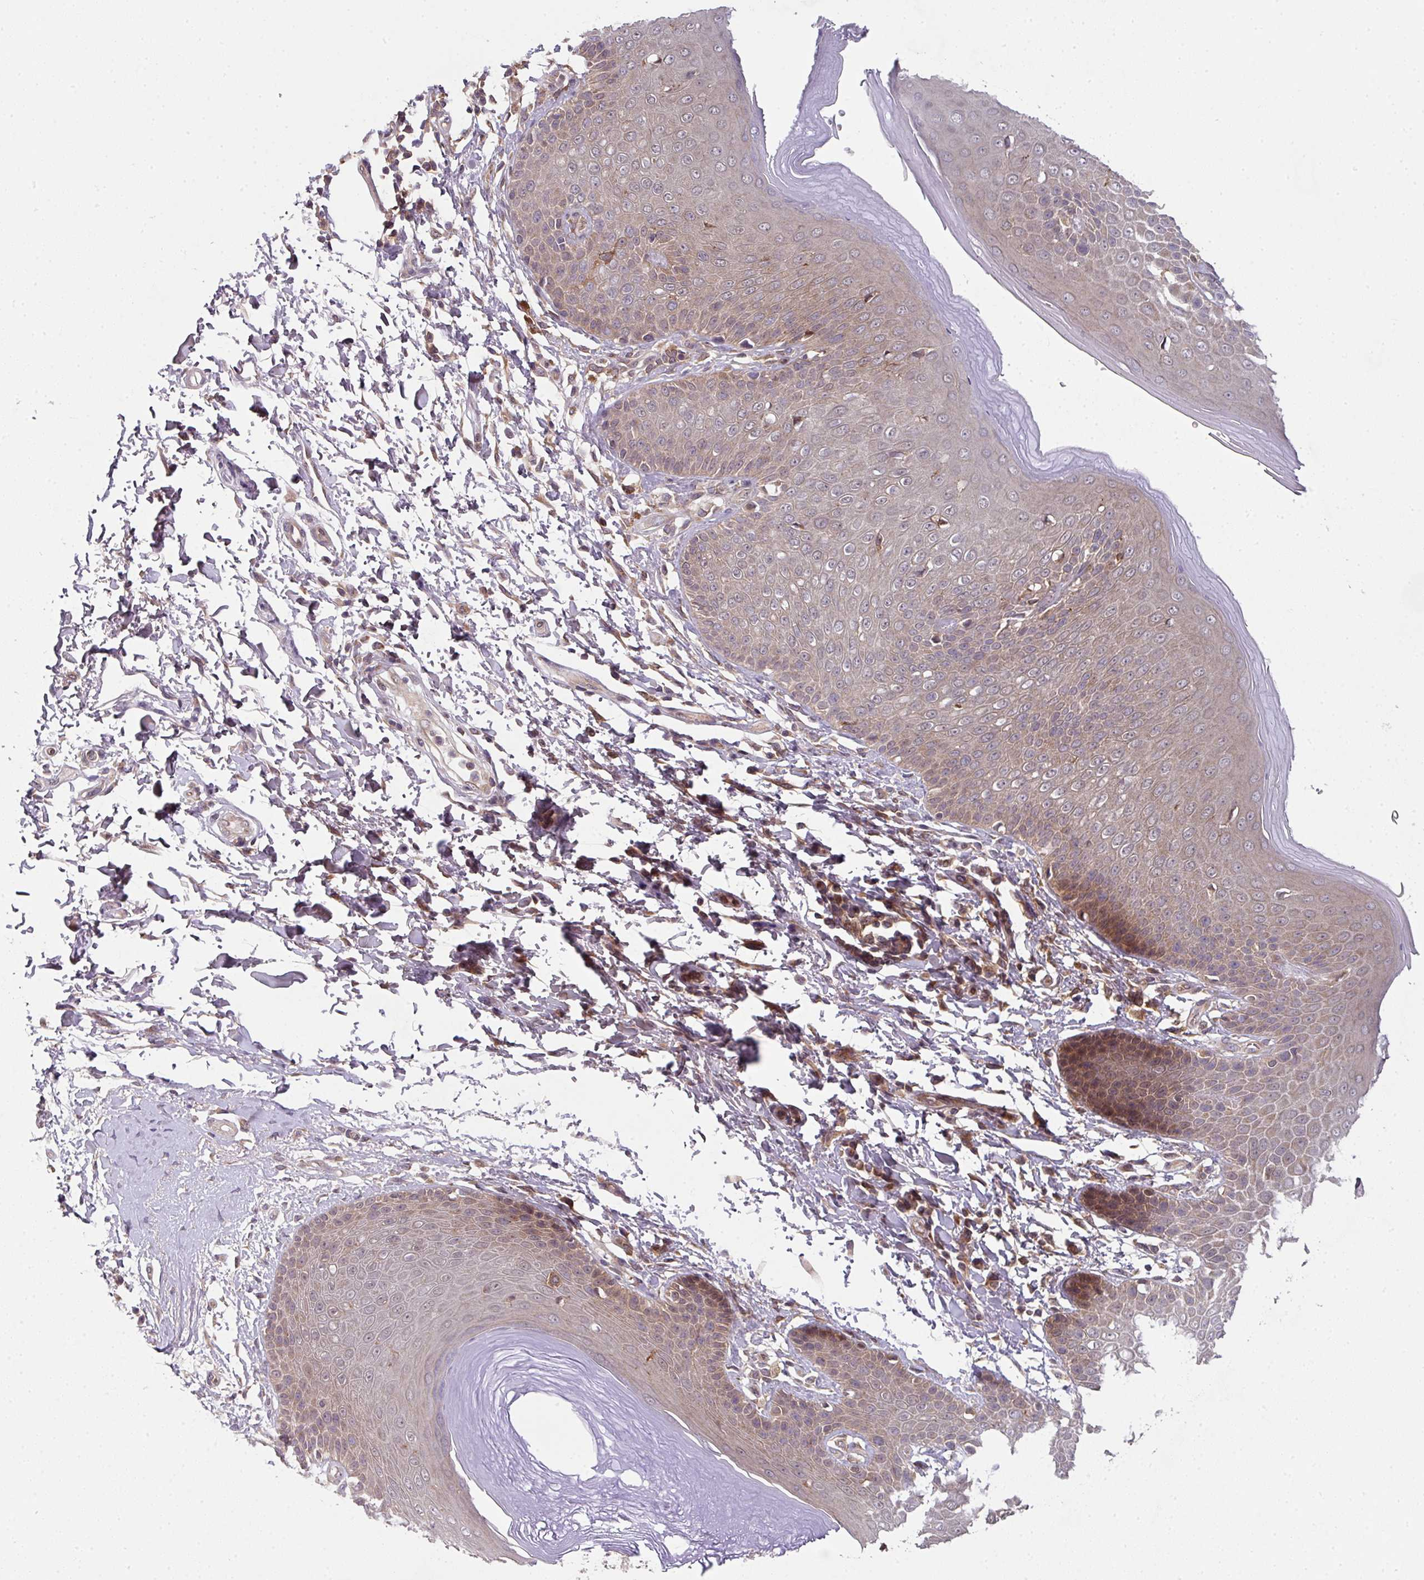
{"staining": {"intensity": "moderate", "quantity": "25%-75%", "location": "cytoplasmic/membranous,nuclear"}, "tissue": "skin", "cell_type": "Epidermal cells", "image_type": "normal", "snomed": [{"axis": "morphology", "description": "Normal tissue, NOS"}, {"axis": "topography", "description": "Peripheral nerve tissue"}], "caption": "Epidermal cells exhibit medium levels of moderate cytoplasmic/membranous,nuclear positivity in approximately 25%-75% of cells in normal human skin. (Stains: DAB (3,3'-diaminobenzidine) in brown, nuclei in blue, Microscopy: brightfield microscopy at high magnification).", "gene": "CAMLG", "patient": {"sex": "male", "age": 51}}